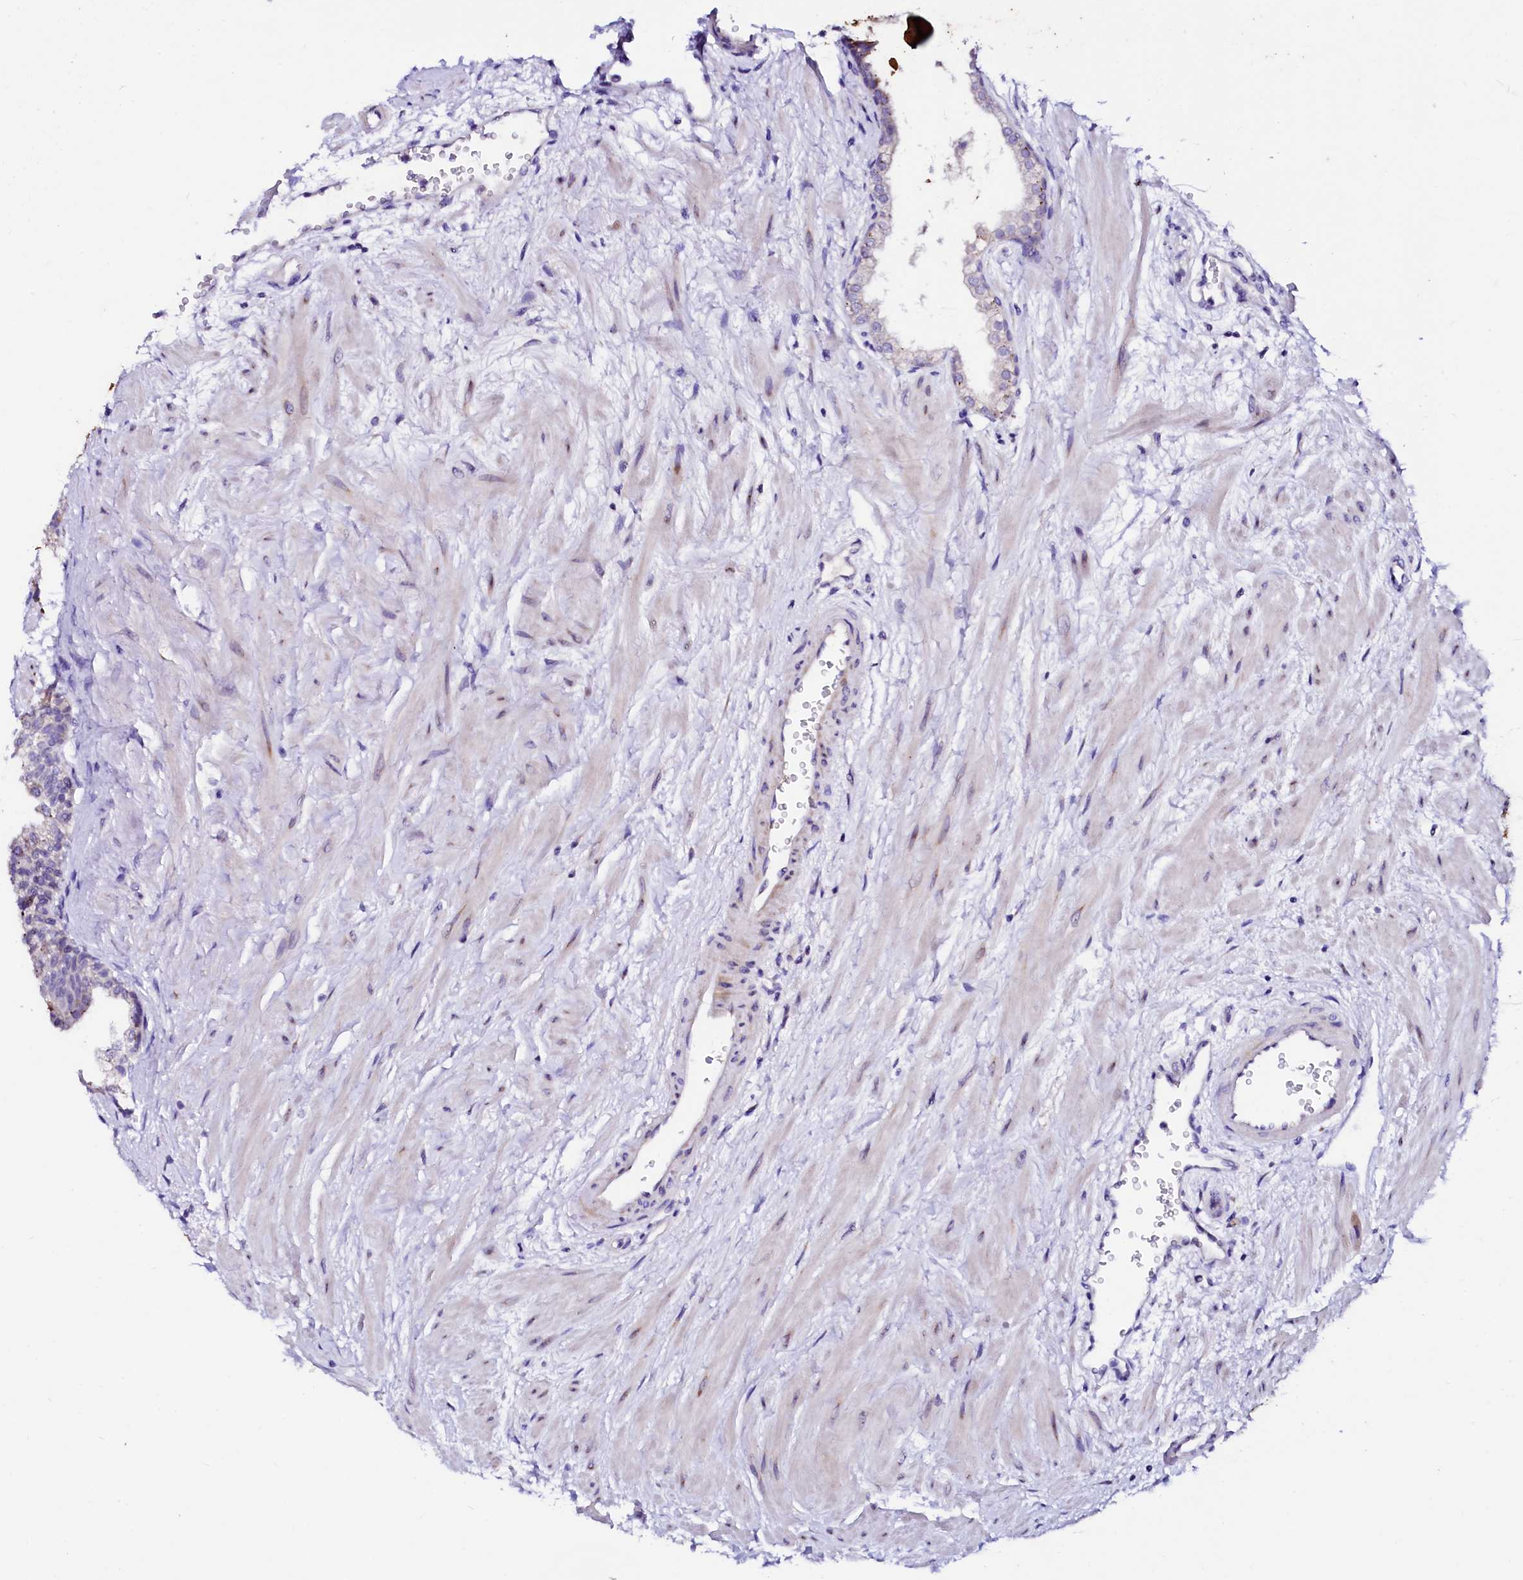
{"staining": {"intensity": "moderate", "quantity": "<25%", "location": "cytoplasmic/membranous"}, "tissue": "prostate", "cell_type": "Glandular cells", "image_type": "normal", "snomed": [{"axis": "morphology", "description": "Normal tissue, NOS"}, {"axis": "topography", "description": "Prostate"}], "caption": "Protein expression analysis of benign human prostate reveals moderate cytoplasmic/membranous positivity in approximately <25% of glandular cells. The protein is shown in brown color, while the nuclei are stained blue.", "gene": "BTBD16", "patient": {"sex": "male", "age": 48}}